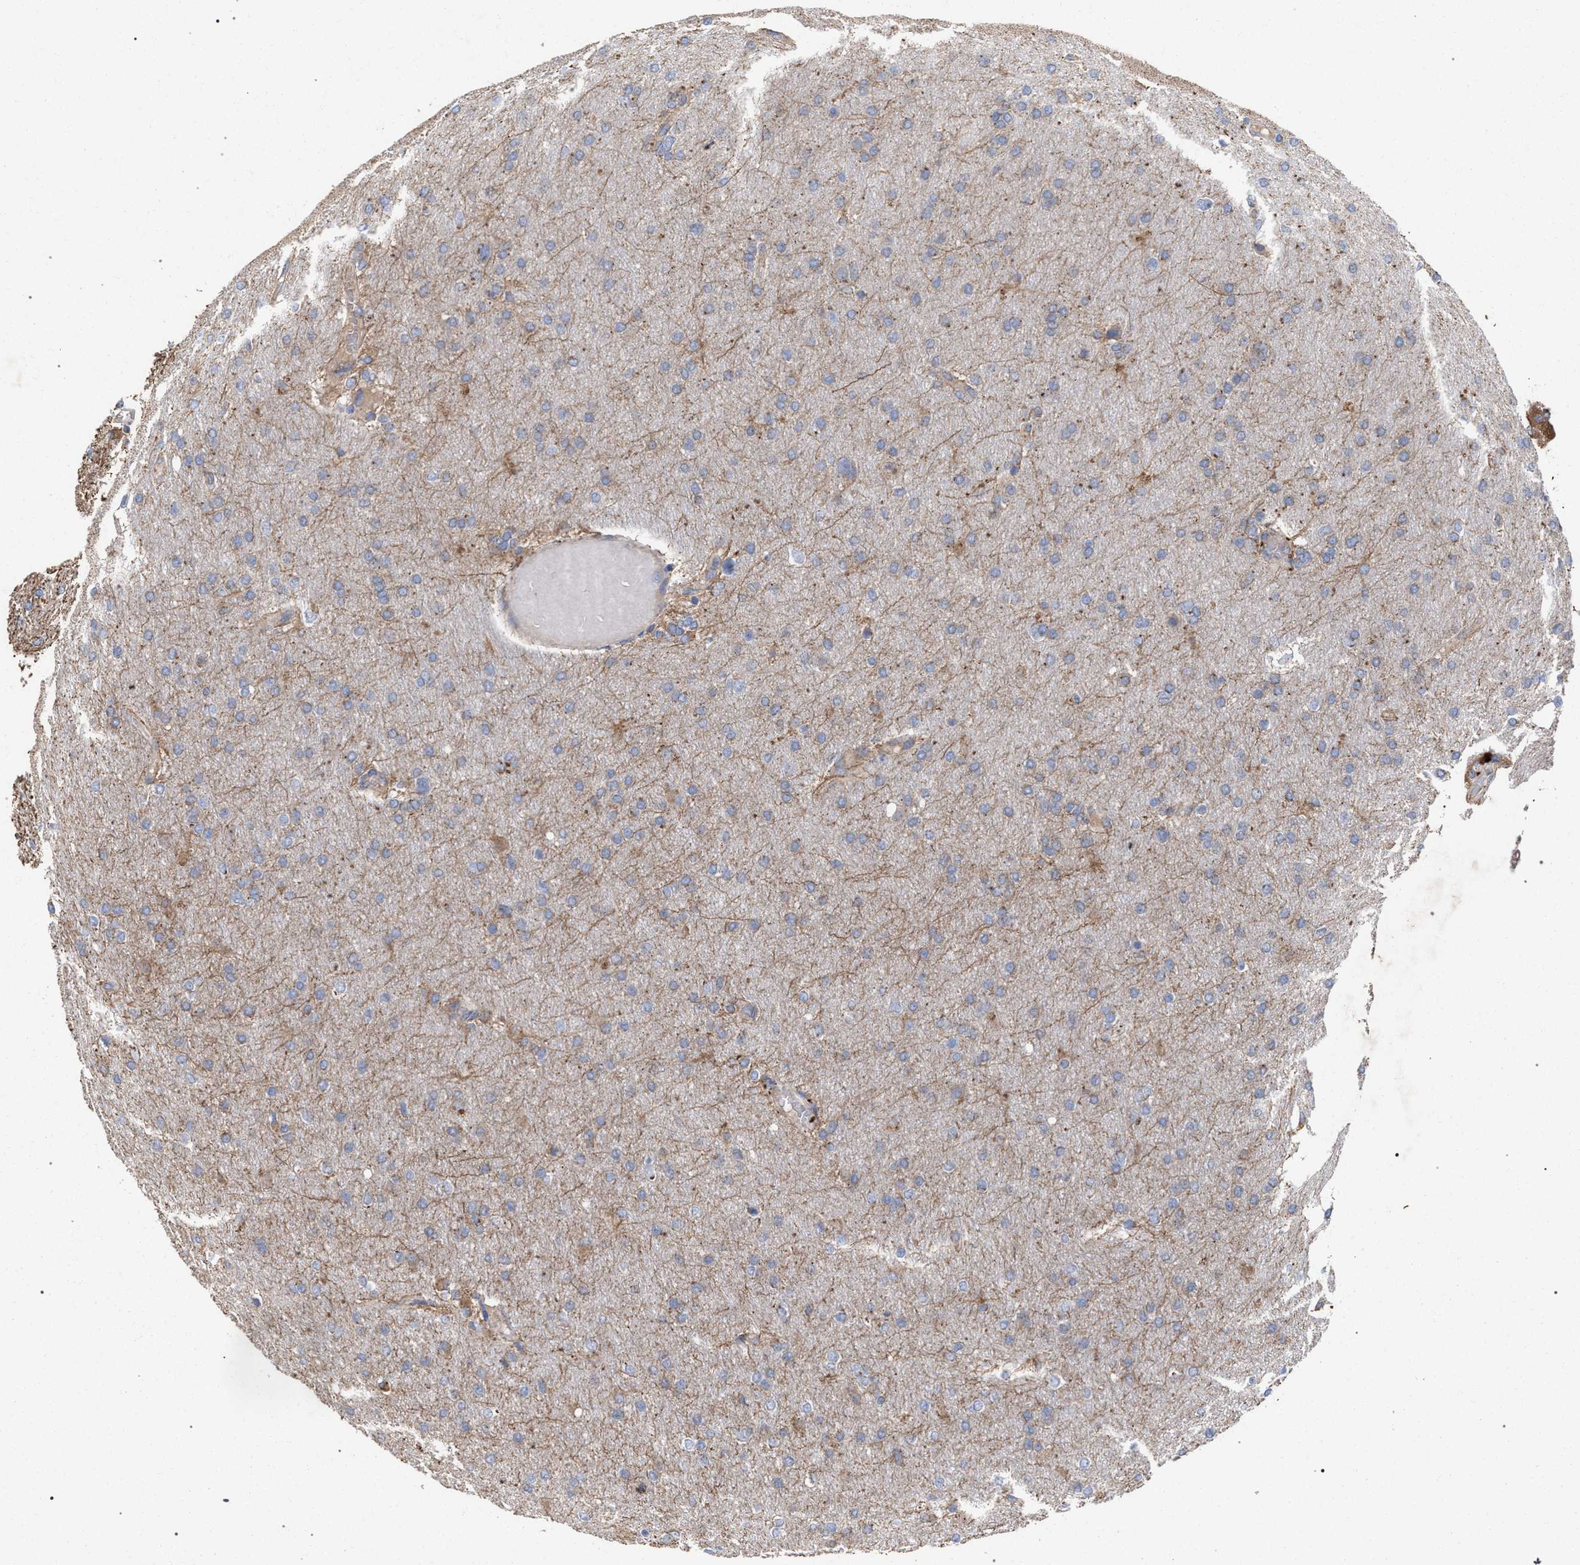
{"staining": {"intensity": "weak", "quantity": "<25%", "location": "cytoplasmic/membranous"}, "tissue": "glioma", "cell_type": "Tumor cells", "image_type": "cancer", "snomed": [{"axis": "morphology", "description": "Glioma, malignant, High grade"}, {"axis": "topography", "description": "Cerebral cortex"}], "caption": "Human malignant glioma (high-grade) stained for a protein using IHC displays no staining in tumor cells.", "gene": "BCL2L12", "patient": {"sex": "female", "age": 36}}